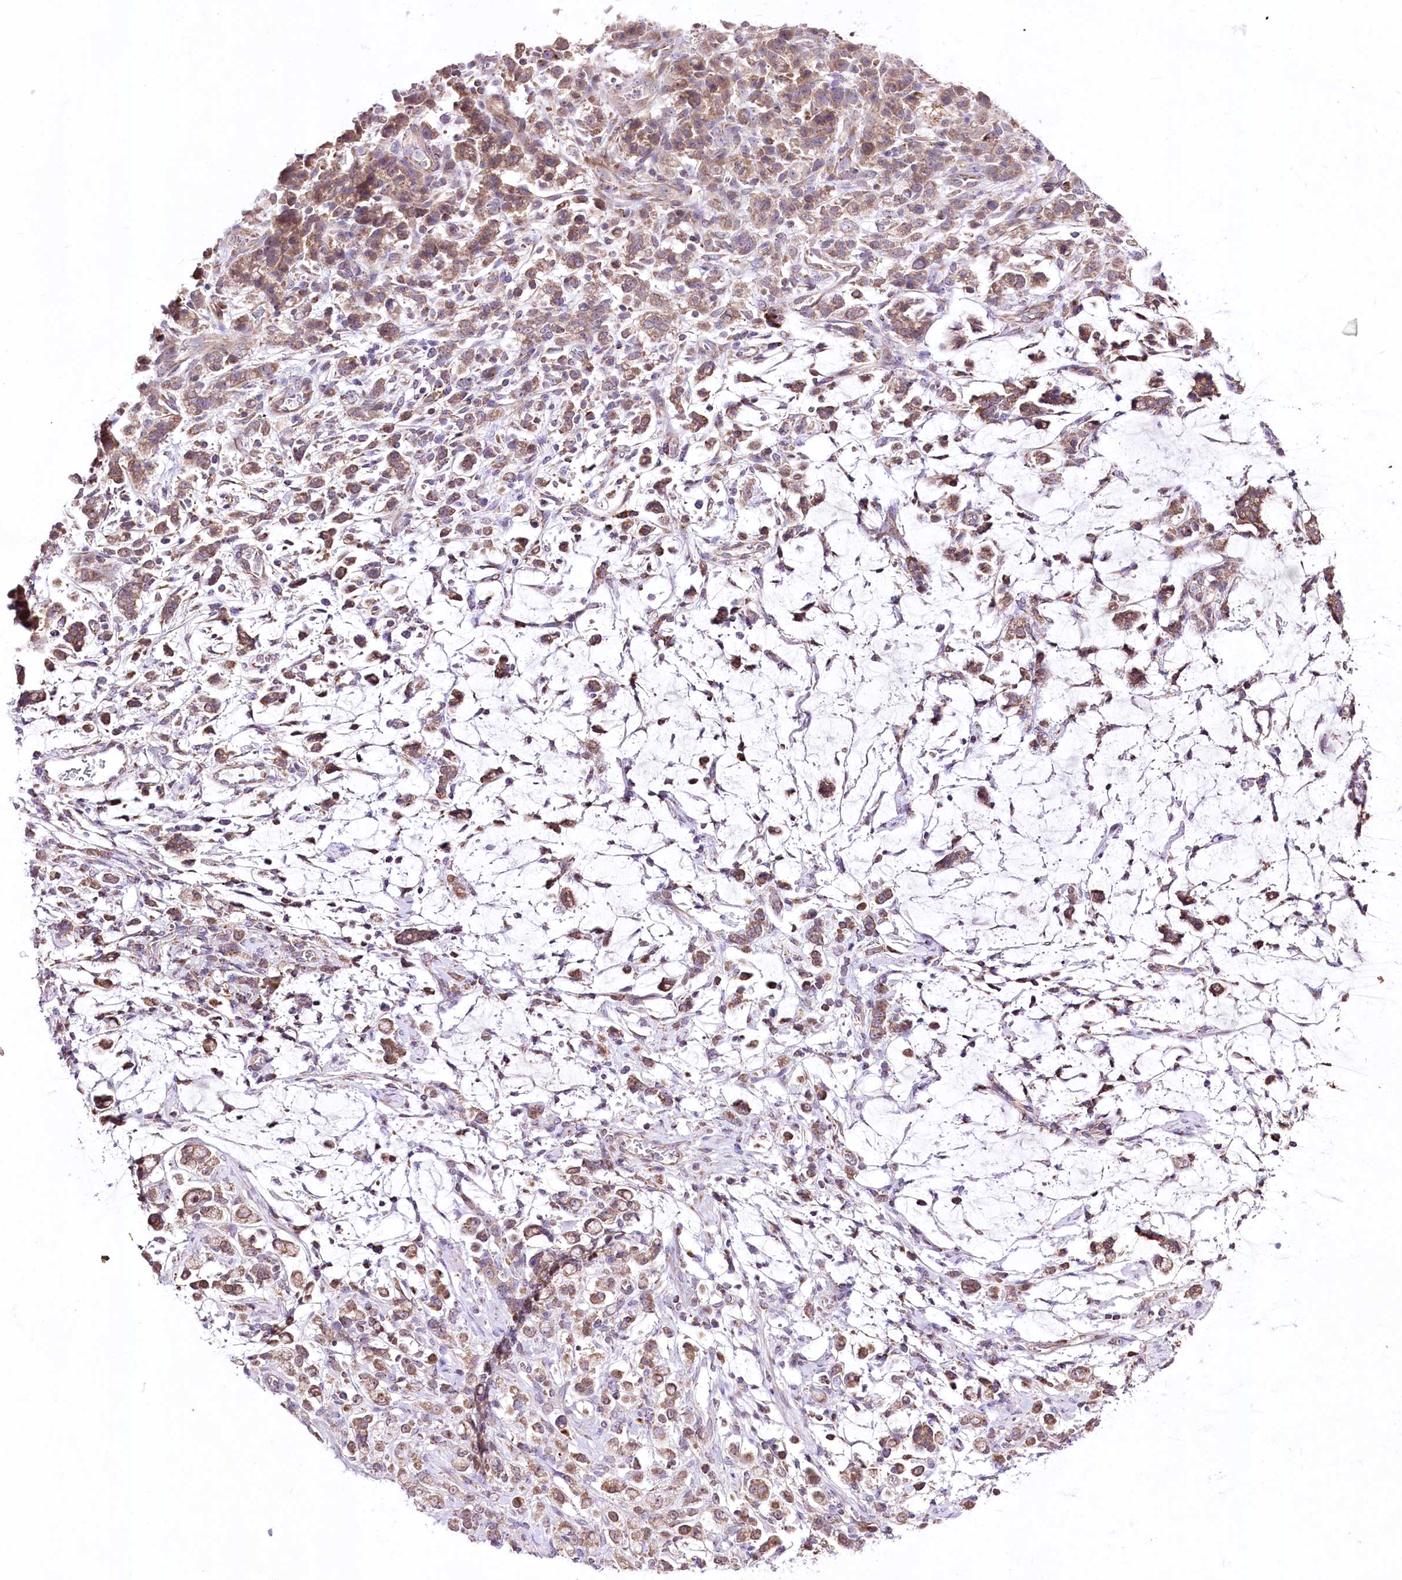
{"staining": {"intensity": "moderate", "quantity": ">75%", "location": "cytoplasmic/membranous"}, "tissue": "stomach cancer", "cell_type": "Tumor cells", "image_type": "cancer", "snomed": [{"axis": "morphology", "description": "Adenocarcinoma, NOS"}, {"axis": "topography", "description": "Stomach"}], "caption": "This histopathology image exhibits adenocarcinoma (stomach) stained with IHC to label a protein in brown. The cytoplasmic/membranous of tumor cells show moderate positivity for the protein. Nuclei are counter-stained blue.", "gene": "ATE1", "patient": {"sex": "female", "age": 60}}